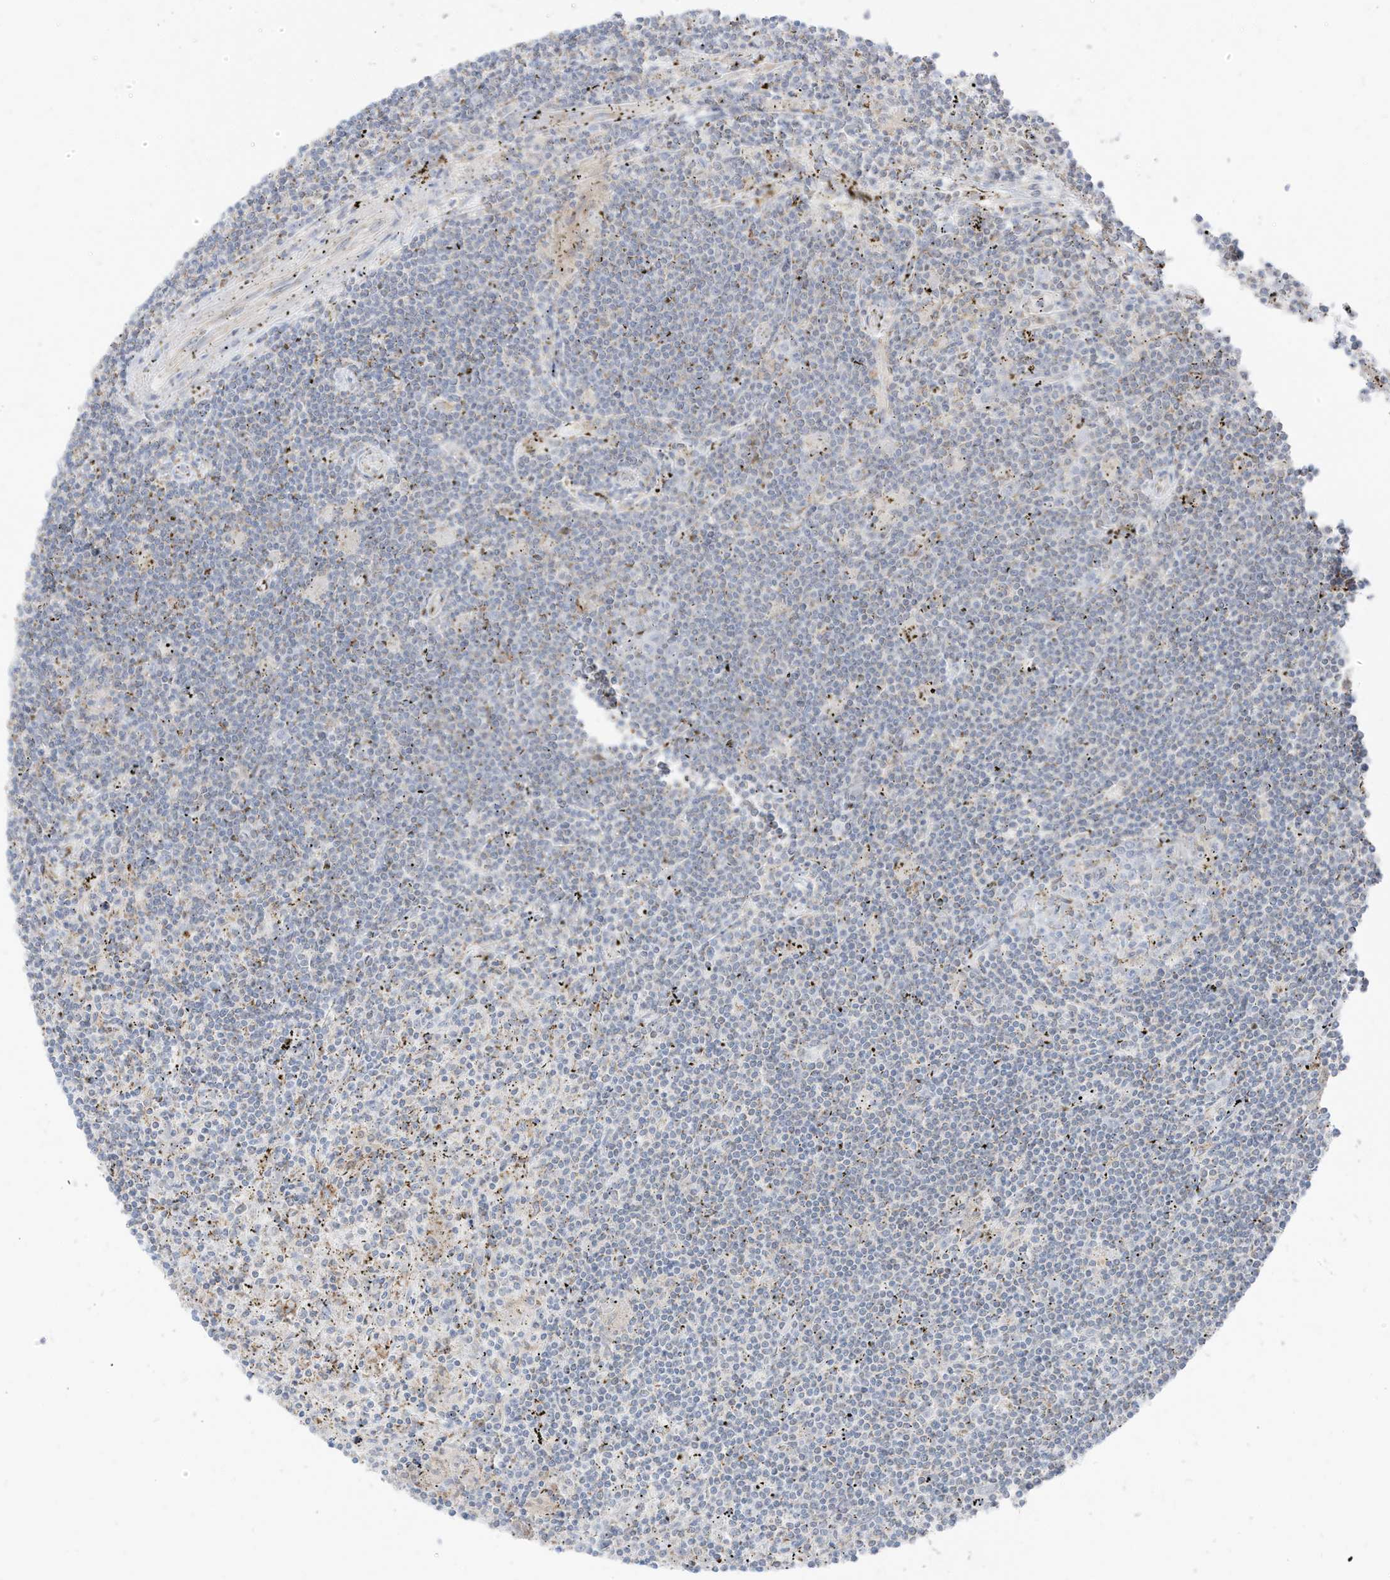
{"staining": {"intensity": "negative", "quantity": "none", "location": "none"}, "tissue": "lymphoma", "cell_type": "Tumor cells", "image_type": "cancer", "snomed": [{"axis": "morphology", "description": "Malignant lymphoma, non-Hodgkin's type, Low grade"}, {"axis": "topography", "description": "Spleen"}], "caption": "This is a image of IHC staining of low-grade malignant lymphoma, non-Hodgkin's type, which shows no positivity in tumor cells. (Stains: DAB (3,3'-diaminobenzidine) immunohistochemistry with hematoxylin counter stain, Microscopy: brightfield microscopy at high magnification).", "gene": "ETHE1", "patient": {"sex": "male", "age": 76}}